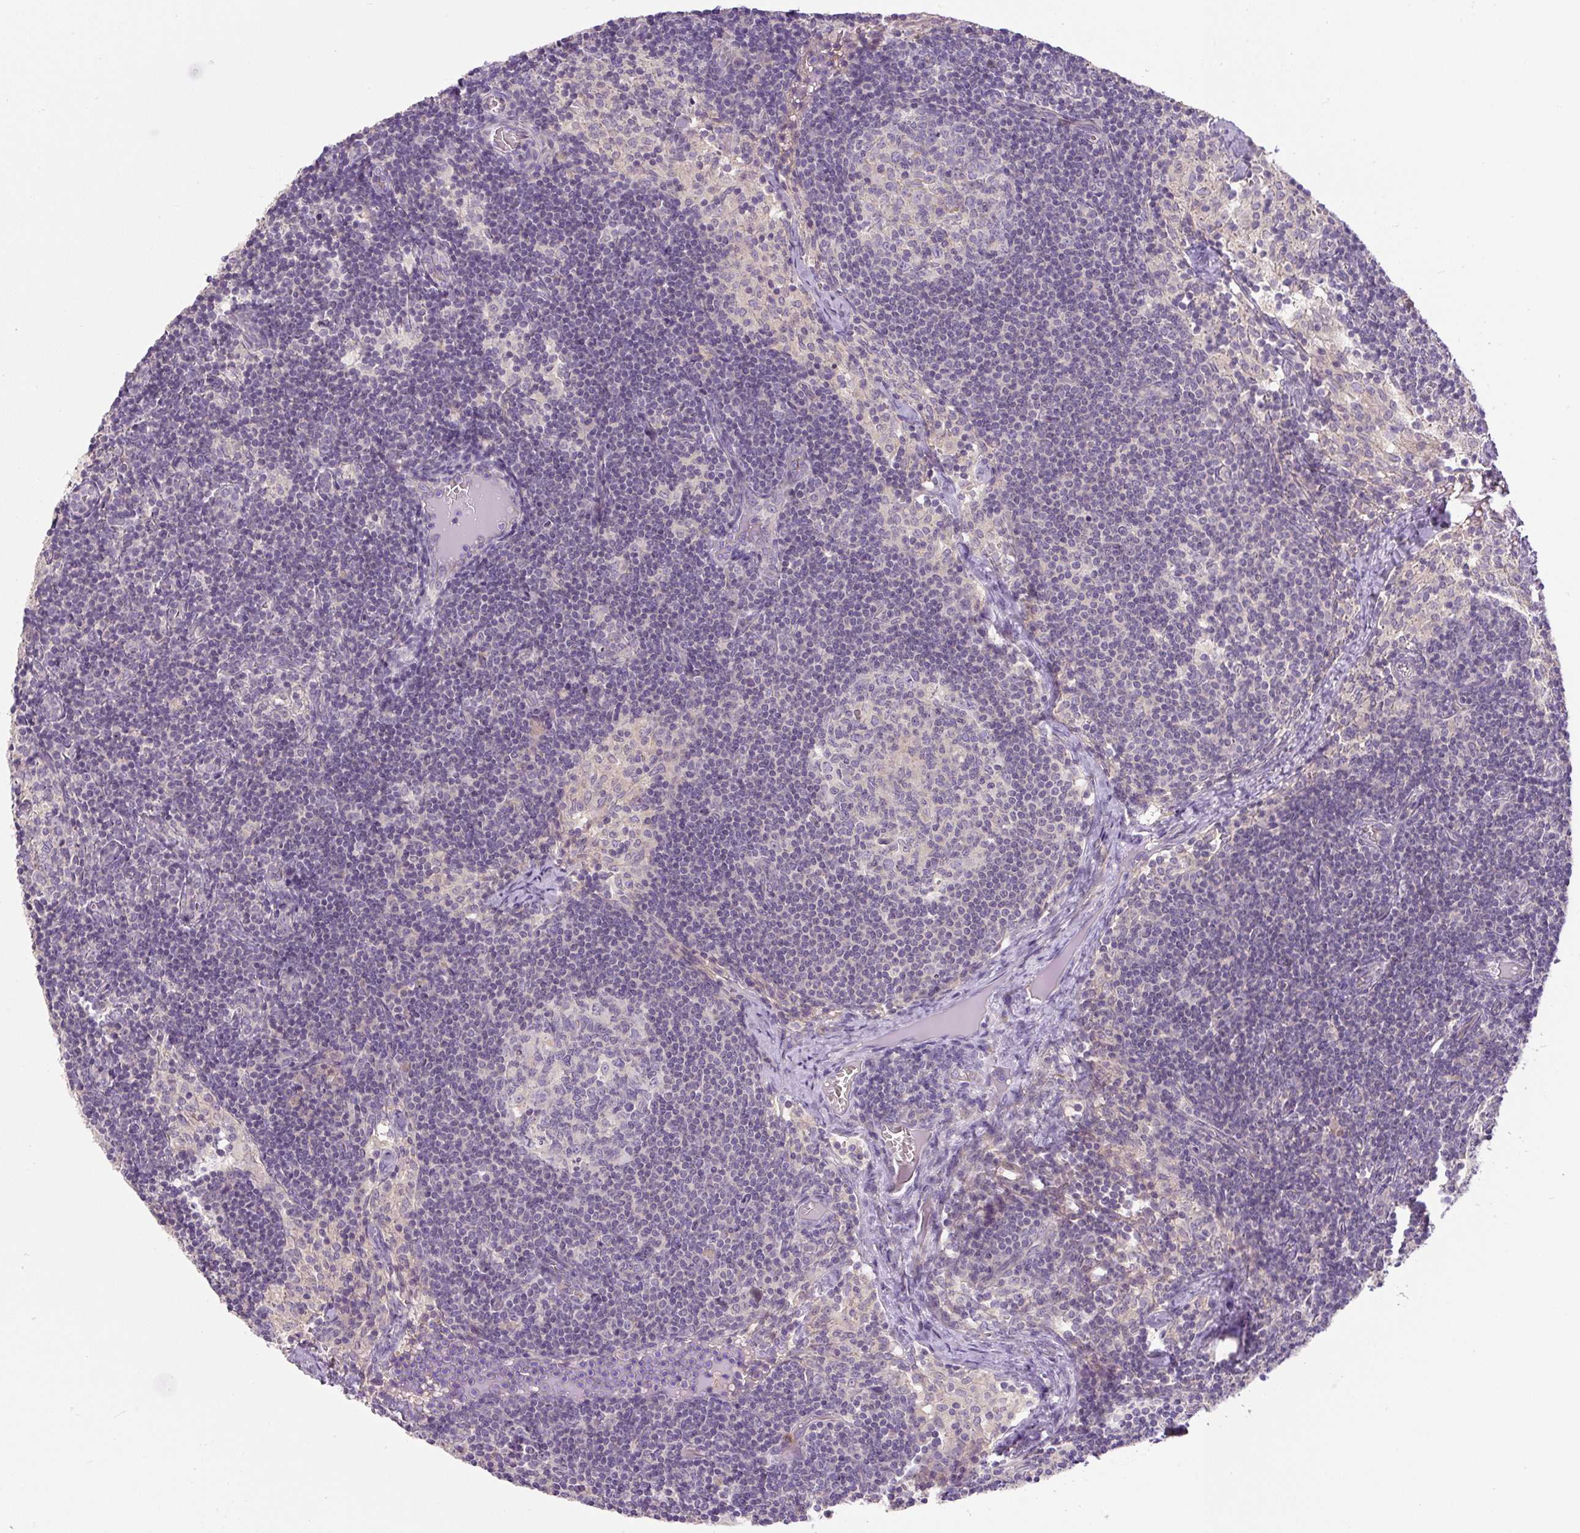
{"staining": {"intensity": "negative", "quantity": "none", "location": "none"}, "tissue": "lymph node", "cell_type": "Germinal center cells", "image_type": "normal", "snomed": [{"axis": "morphology", "description": "Normal tissue, NOS"}, {"axis": "topography", "description": "Lymph node"}], "caption": "High magnification brightfield microscopy of unremarkable lymph node stained with DAB (3,3'-diaminobenzidine) (brown) and counterstained with hematoxylin (blue): germinal center cells show no significant expression.", "gene": "UBL3", "patient": {"sex": "female", "age": 31}}